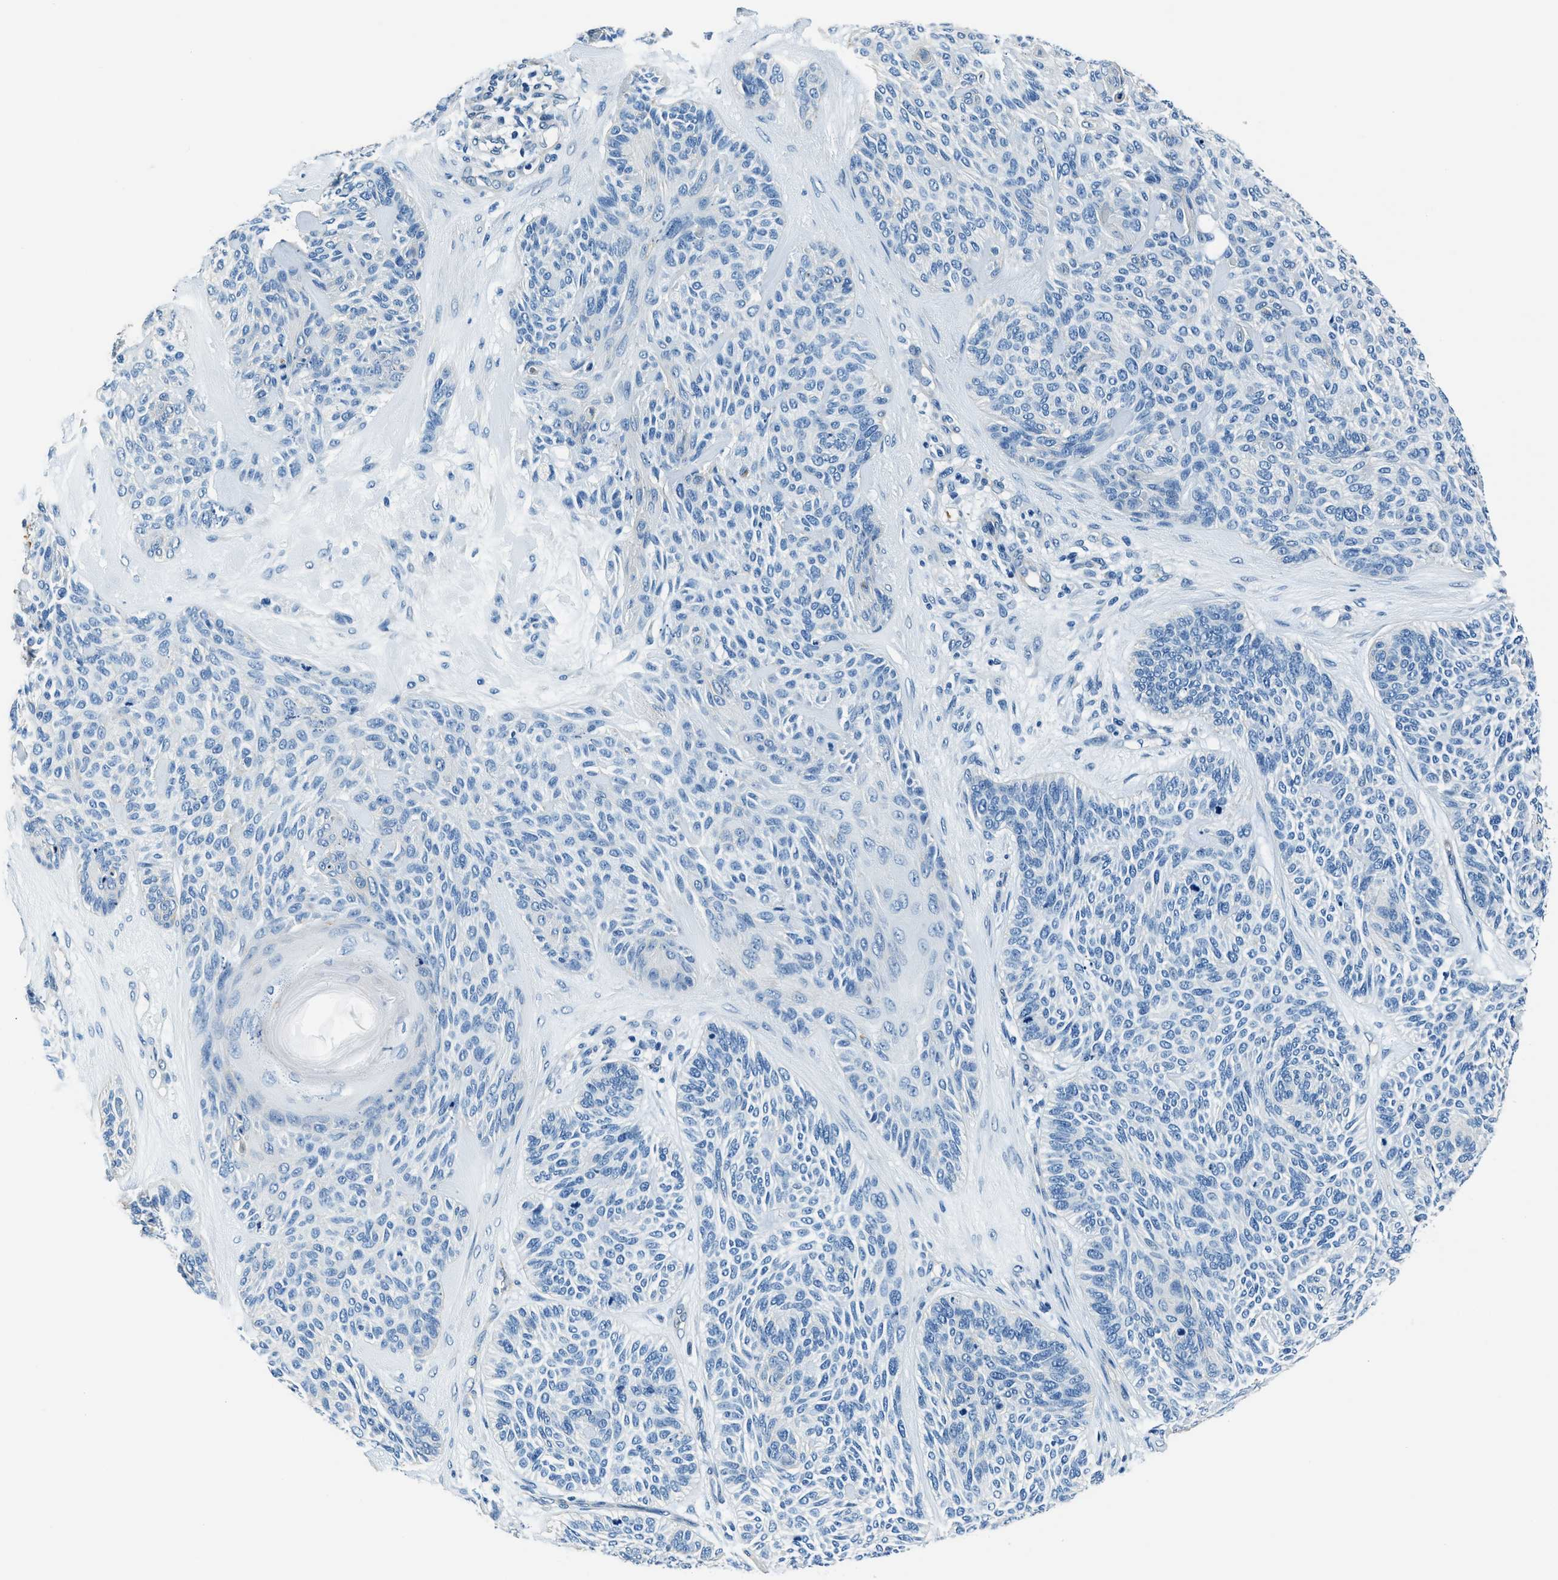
{"staining": {"intensity": "negative", "quantity": "none", "location": "none"}, "tissue": "skin cancer", "cell_type": "Tumor cells", "image_type": "cancer", "snomed": [{"axis": "morphology", "description": "Basal cell carcinoma"}, {"axis": "topography", "description": "Skin"}], "caption": "A micrograph of human skin basal cell carcinoma is negative for staining in tumor cells. The staining is performed using DAB (3,3'-diaminobenzidine) brown chromogen with nuclei counter-stained in using hematoxylin.", "gene": "TMEM186", "patient": {"sex": "male", "age": 55}}